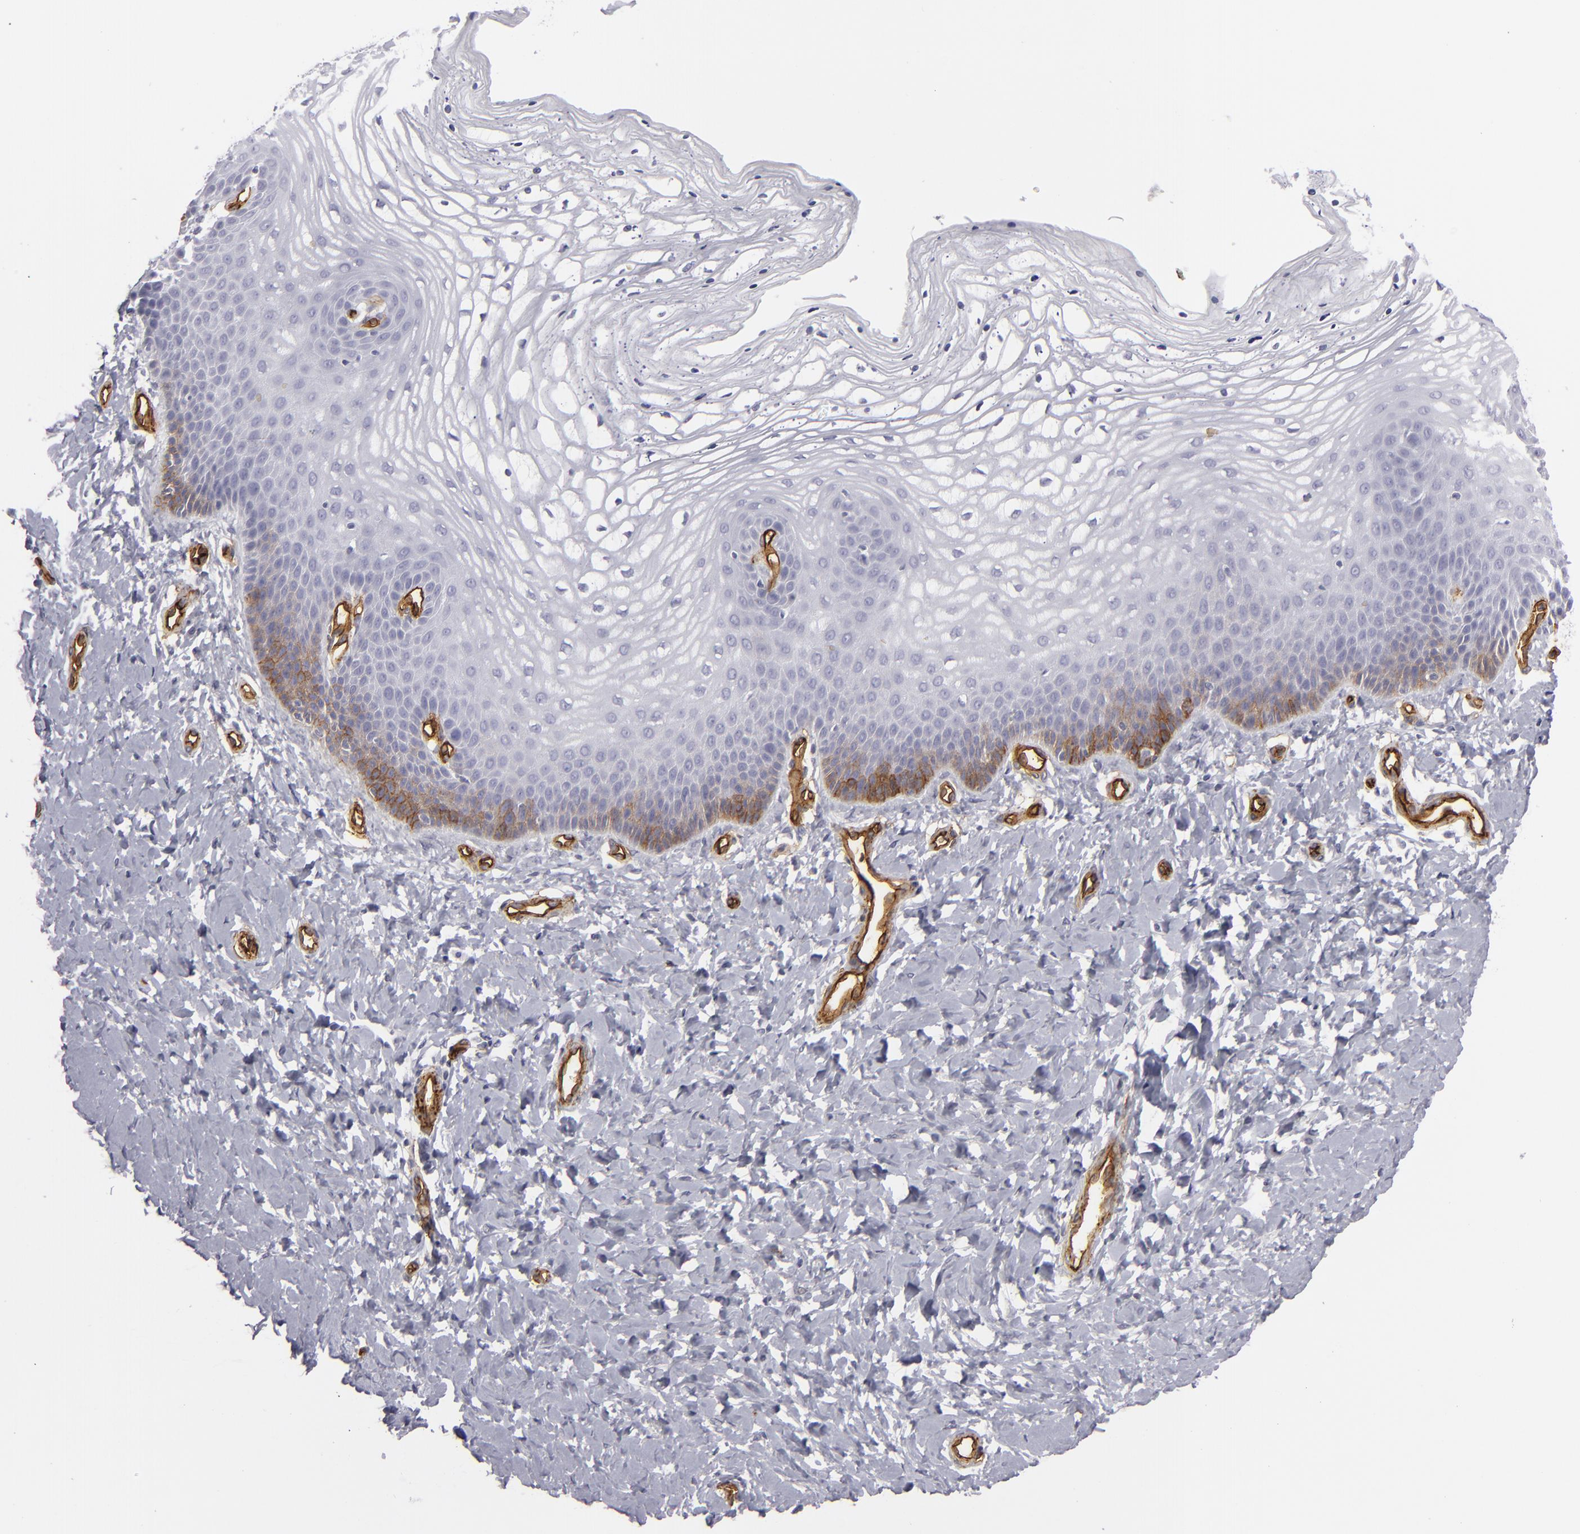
{"staining": {"intensity": "weak", "quantity": "<25%", "location": "cytoplasmic/membranous"}, "tissue": "vagina", "cell_type": "Squamous epithelial cells", "image_type": "normal", "snomed": [{"axis": "morphology", "description": "Normal tissue, NOS"}, {"axis": "topography", "description": "Vagina"}], "caption": "This is an IHC image of benign vagina. There is no positivity in squamous epithelial cells.", "gene": "MCAM", "patient": {"sex": "female", "age": 68}}